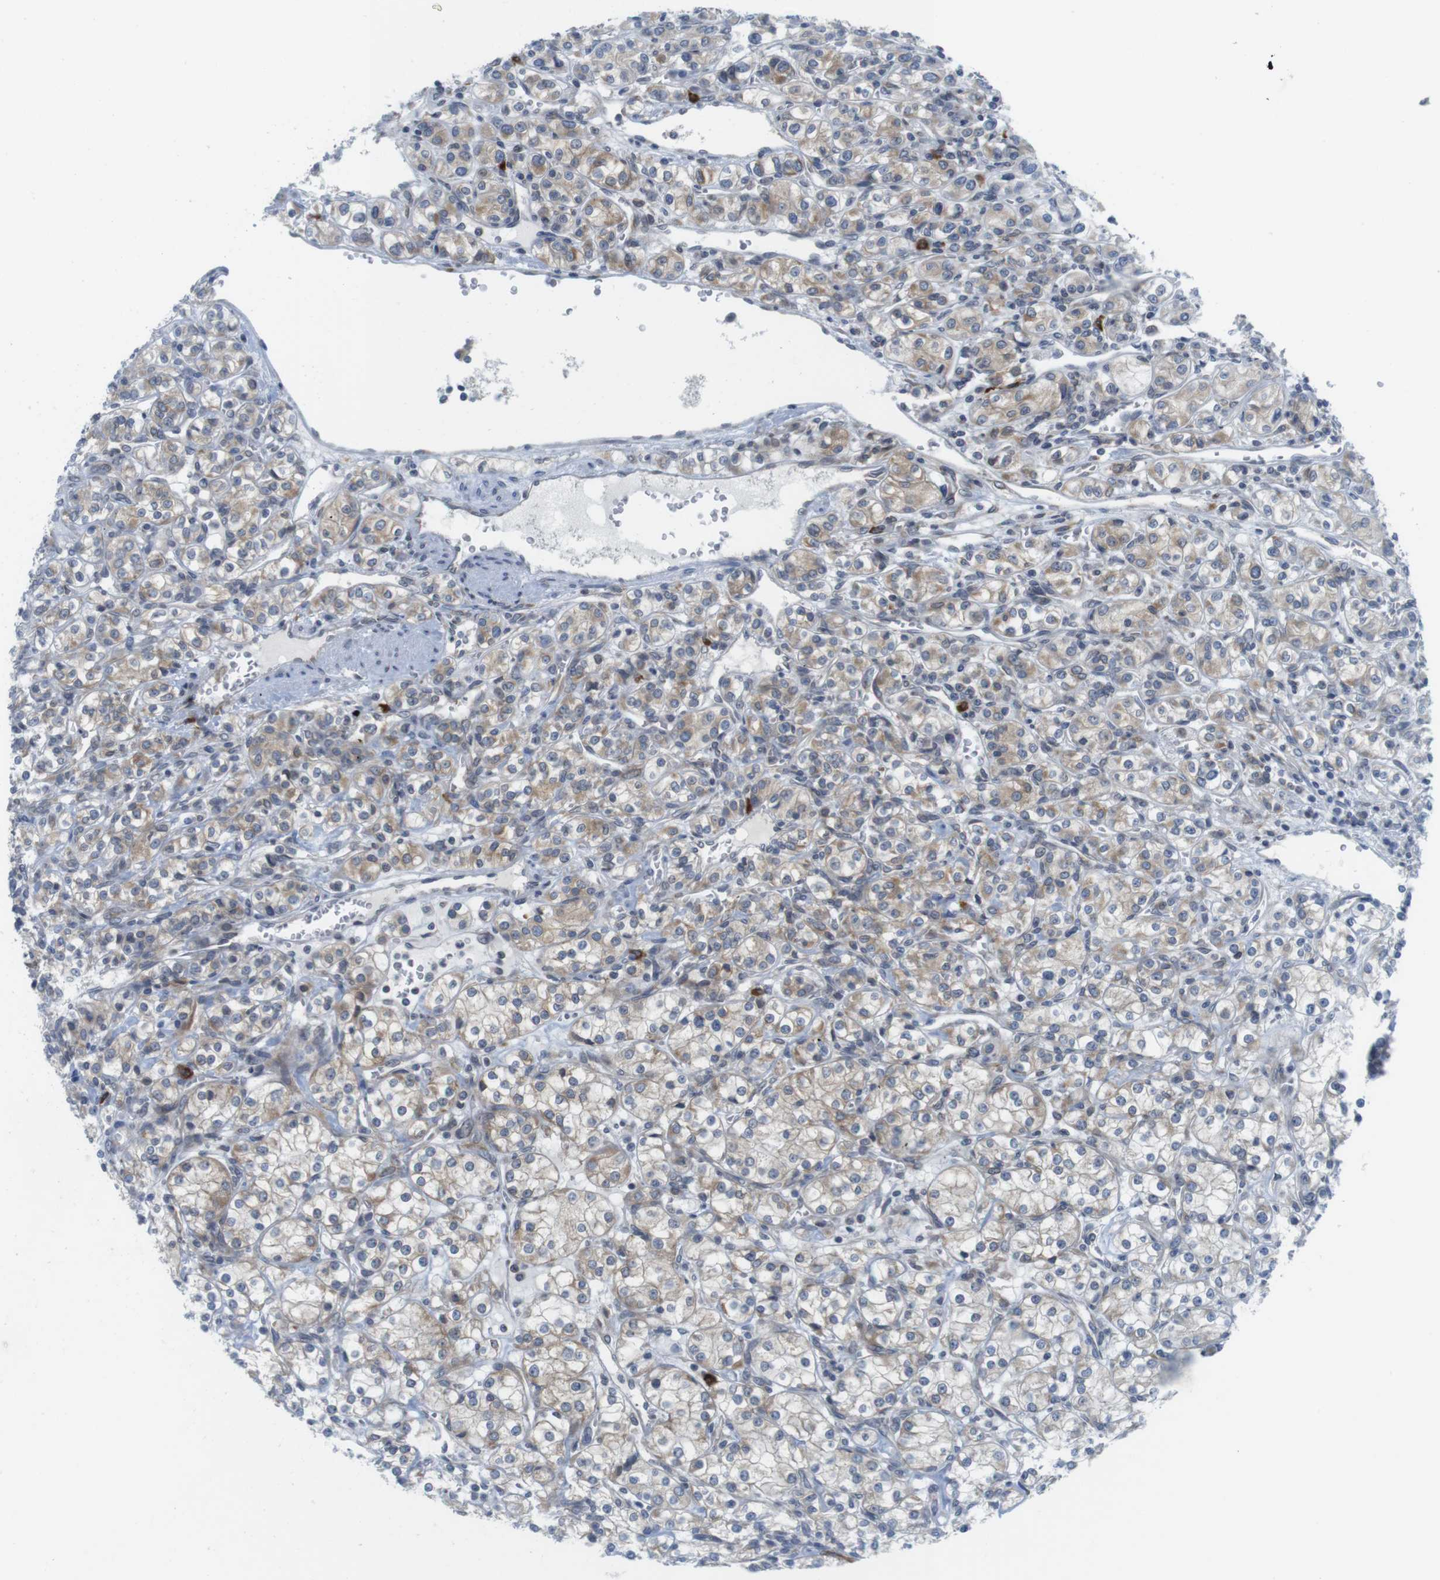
{"staining": {"intensity": "moderate", "quantity": "25%-75%", "location": "cytoplasmic/membranous"}, "tissue": "renal cancer", "cell_type": "Tumor cells", "image_type": "cancer", "snomed": [{"axis": "morphology", "description": "Adenocarcinoma, NOS"}, {"axis": "topography", "description": "Kidney"}], "caption": "A brown stain highlights moderate cytoplasmic/membranous positivity of a protein in adenocarcinoma (renal) tumor cells.", "gene": "ERGIC3", "patient": {"sex": "male", "age": 77}}